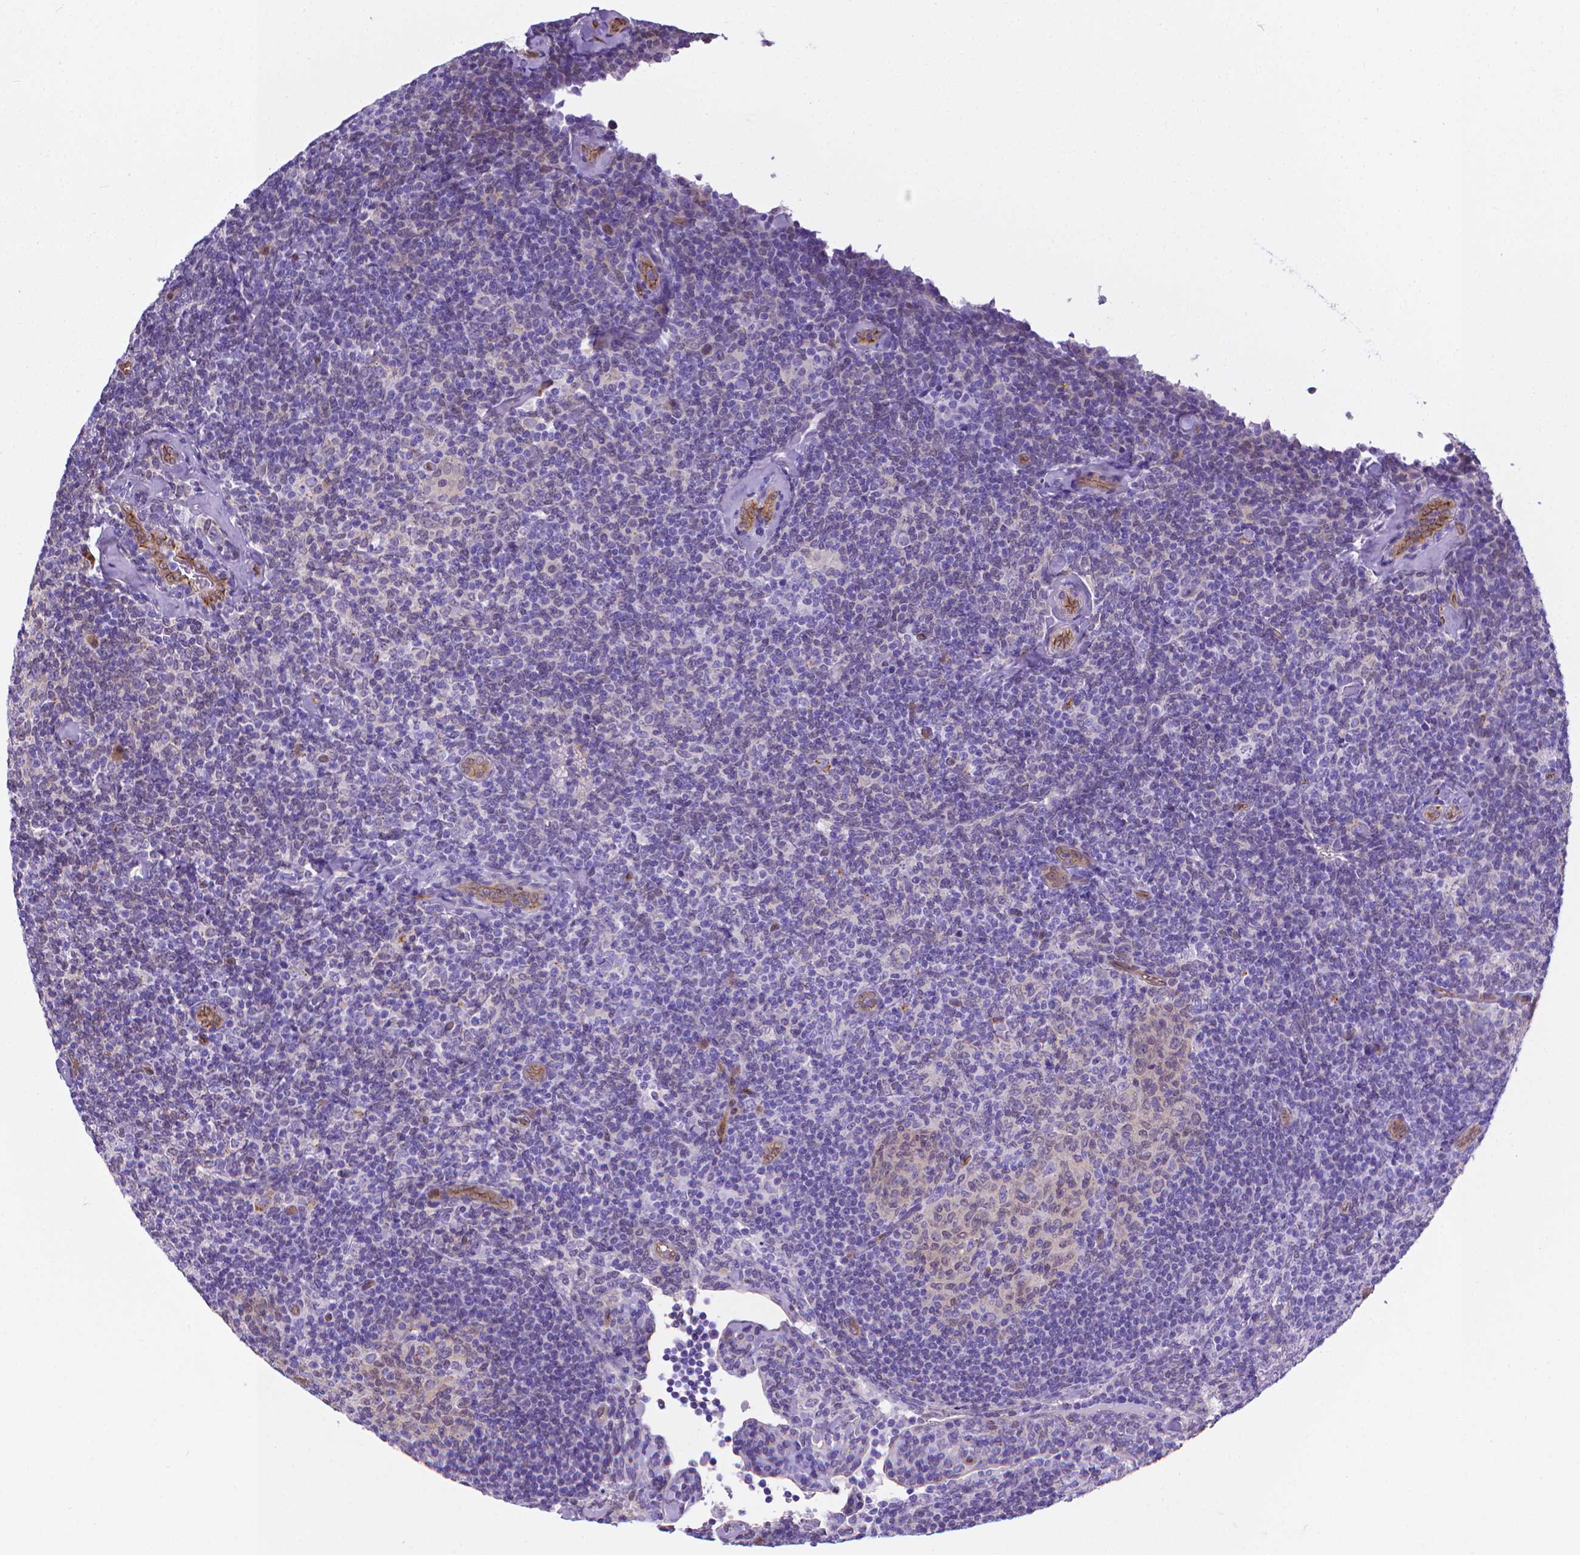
{"staining": {"intensity": "negative", "quantity": "none", "location": "none"}, "tissue": "lymphoma", "cell_type": "Tumor cells", "image_type": "cancer", "snomed": [{"axis": "morphology", "description": "Malignant lymphoma, non-Hodgkin's type, Low grade"}, {"axis": "topography", "description": "Lymph node"}], "caption": "High magnification brightfield microscopy of lymphoma stained with DAB (3,3'-diaminobenzidine) (brown) and counterstained with hematoxylin (blue): tumor cells show no significant staining.", "gene": "CLIC4", "patient": {"sex": "female", "age": 56}}